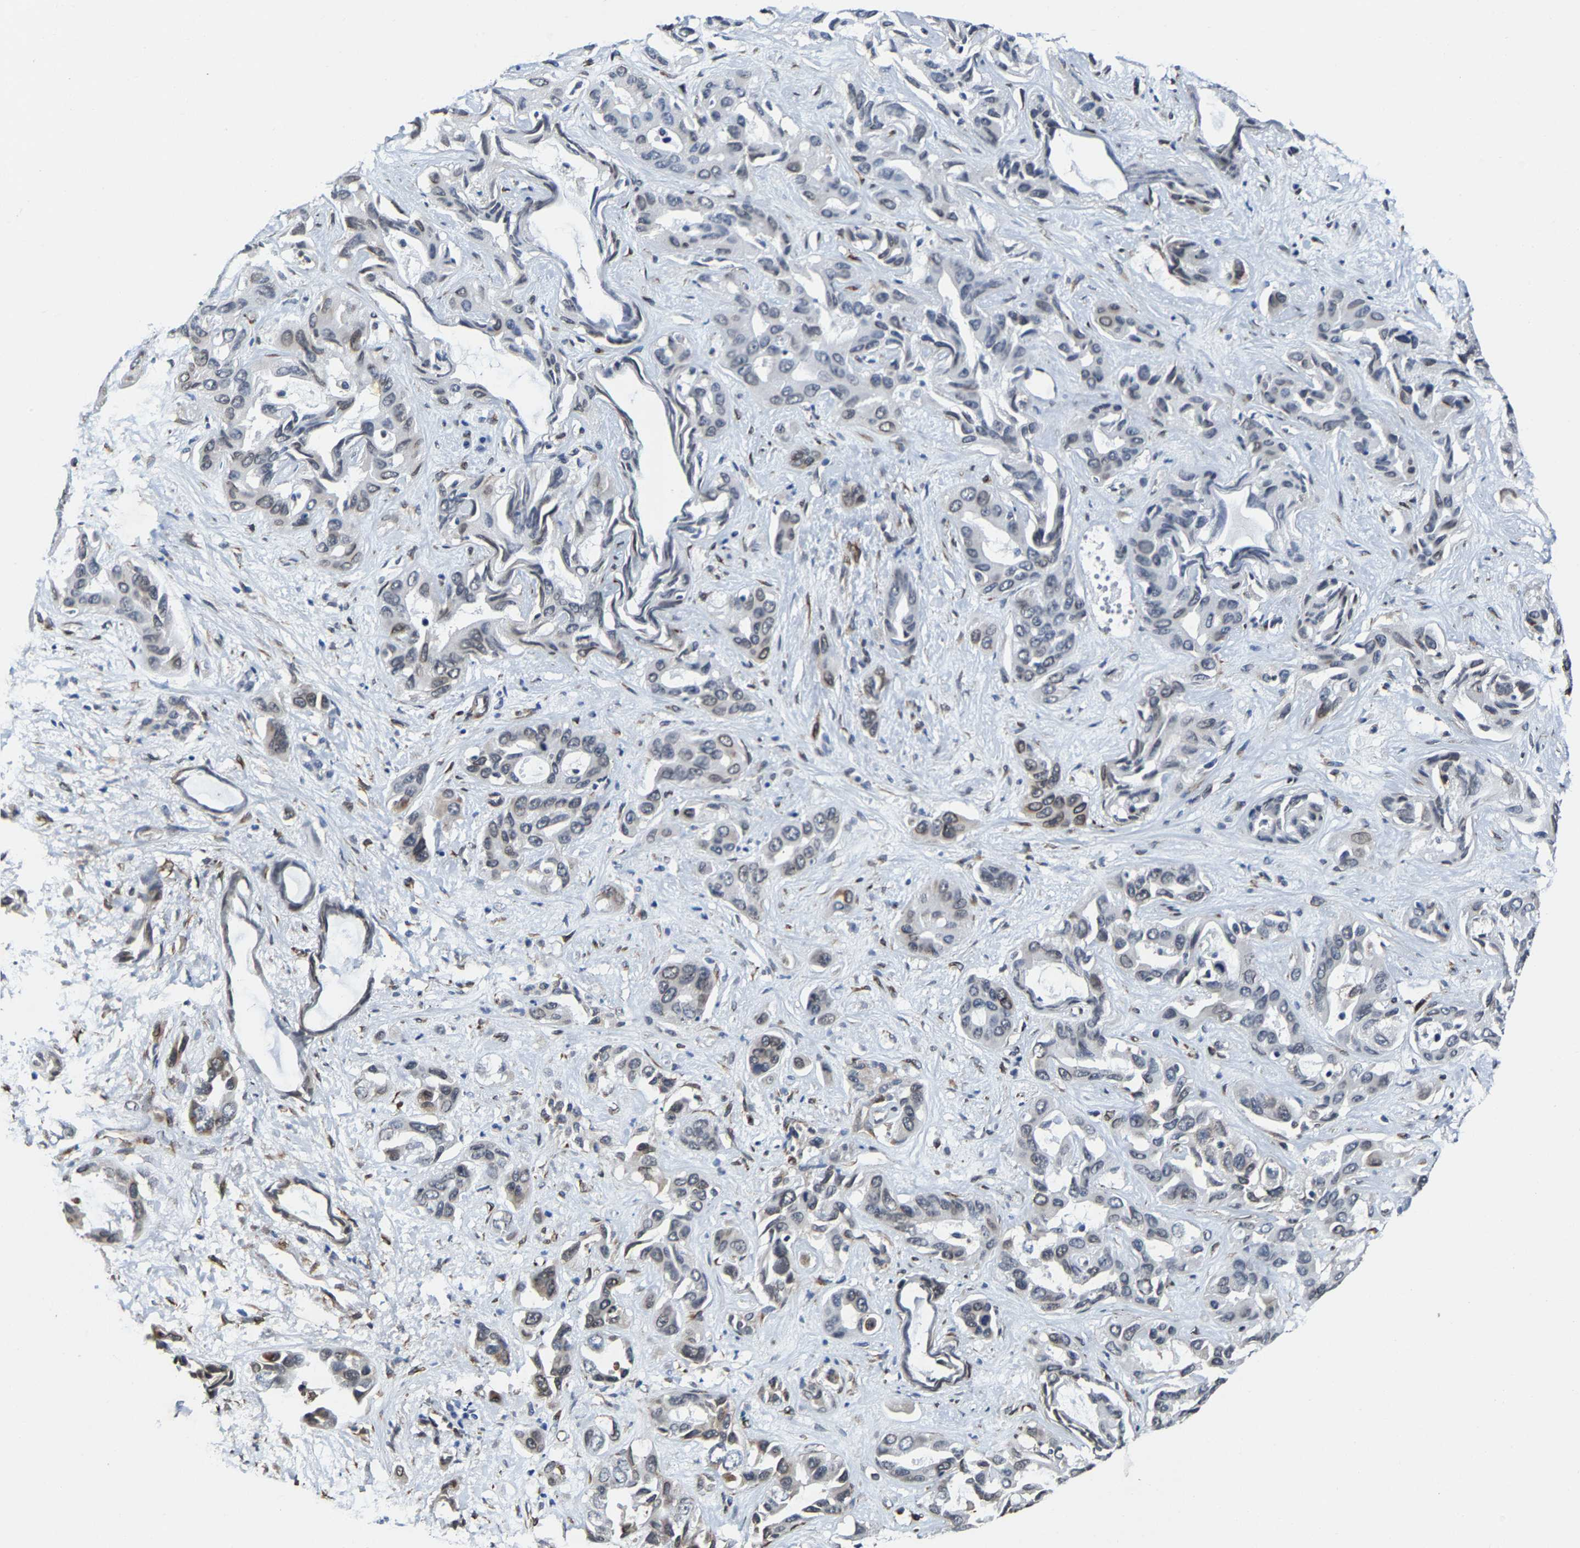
{"staining": {"intensity": "weak", "quantity": "<25%", "location": "nuclear"}, "tissue": "liver cancer", "cell_type": "Tumor cells", "image_type": "cancer", "snomed": [{"axis": "morphology", "description": "Cholangiocarcinoma"}, {"axis": "topography", "description": "Liver"}], "caption": "High magnification brightfield microscopy of liver cholangiocarcinoma stained with DAB (3,3'-diaminobenzidine) (brown) and counterstained with hematoxylin (blue): tumor cells show no significant expression.", "gene": "METTL1", "patient": {"sex": "female", "age": 52}}